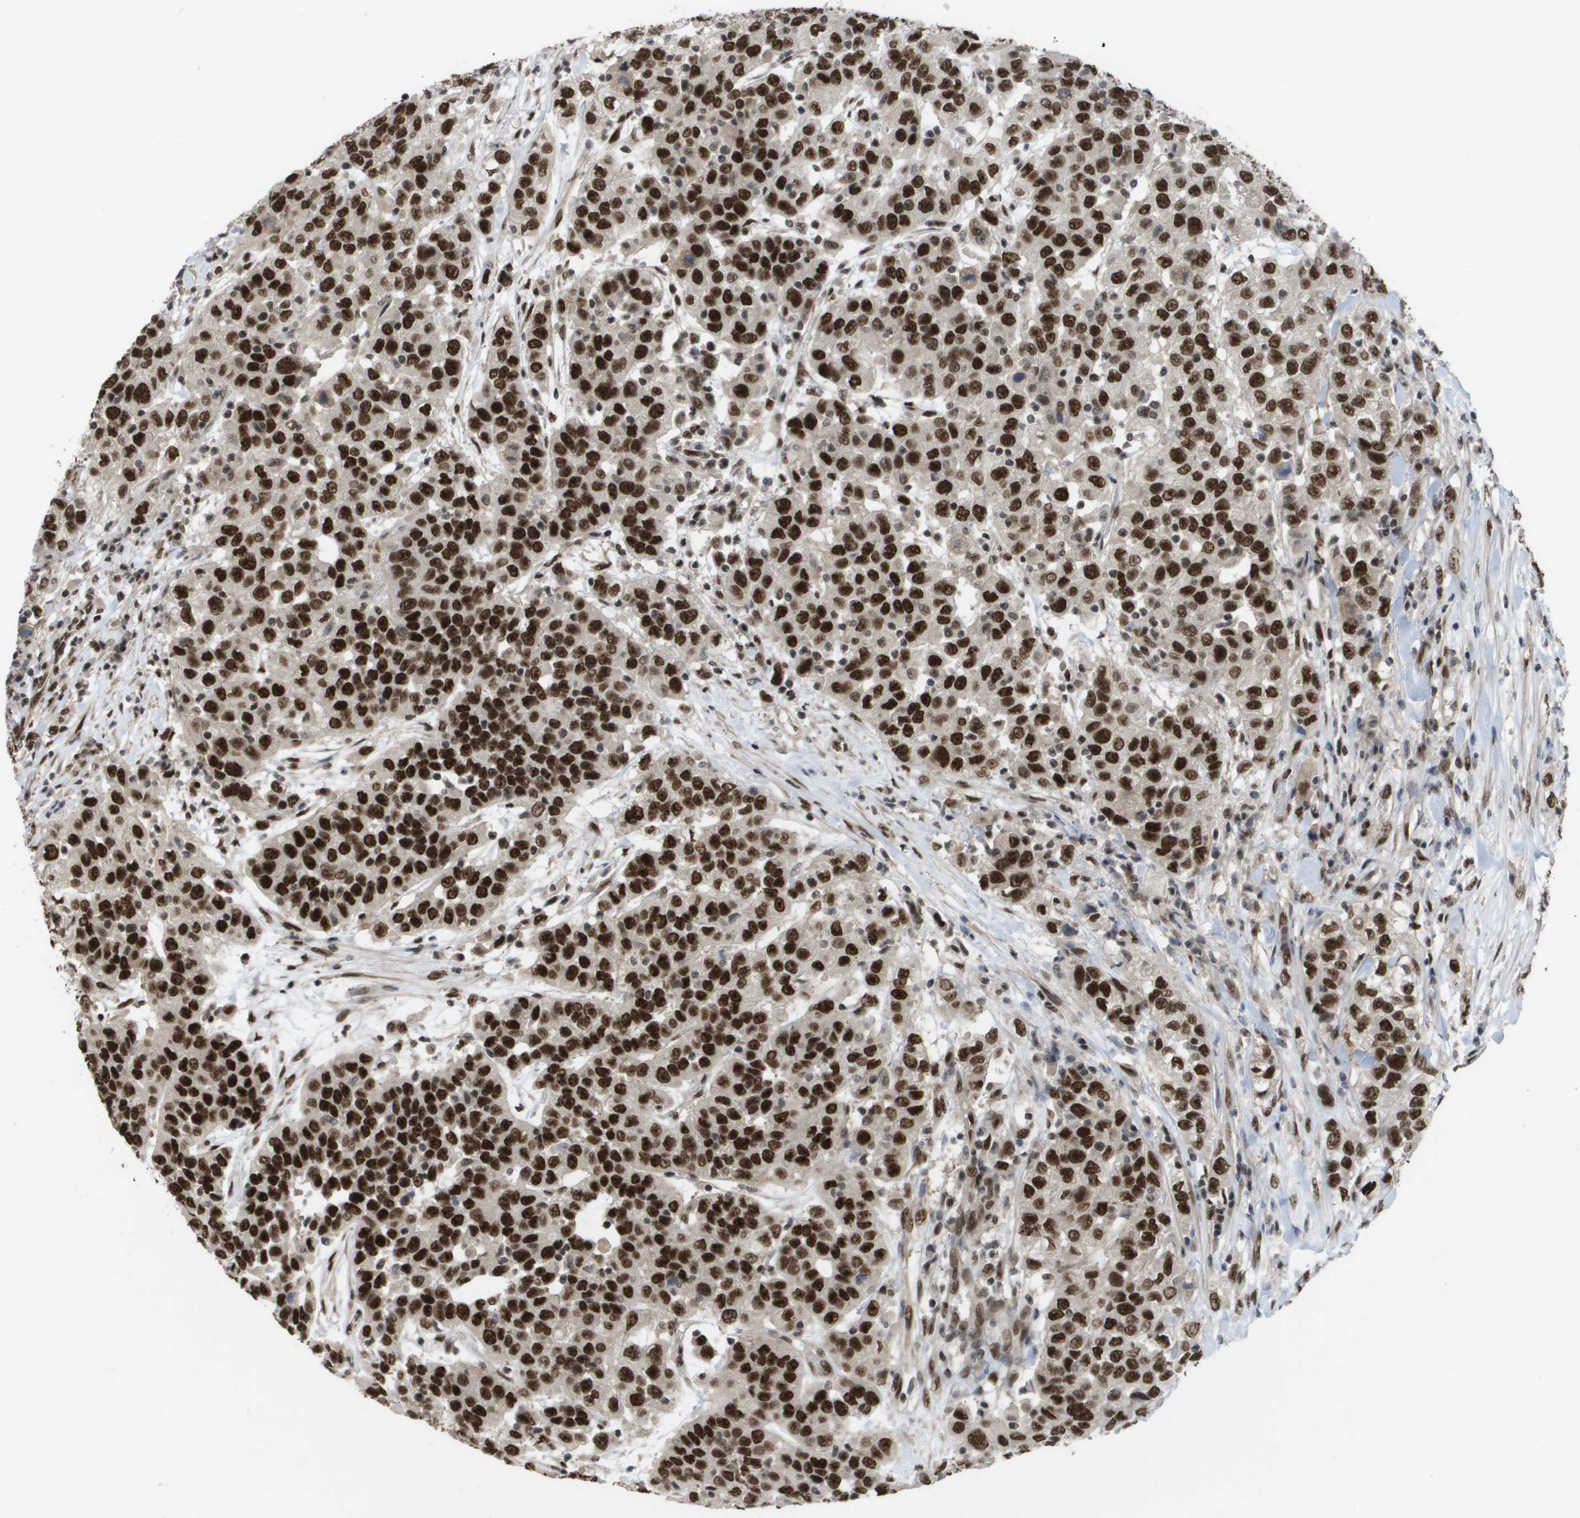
{"staining": {"intensity": "strong", "quantity": ">75%", "location": "nuclear"}, "tissue": "urothelial cancer", "cell_type": "Tumor cells", "image_type": "cancer", "snomed": [{"axis": "morphology", "description": "Urothelial carcinoma, High grade"}, {"axis": "topography", "description": "Urinary bladder"}], "caption": "Urothelial carcinoma (high-grade) was stained to show a protein in brown. There is high levels of strong nuclear expression in about >75% of tumor cells.", "gene": "CDT1", "patient": {"sex": "female", "age": 80}}